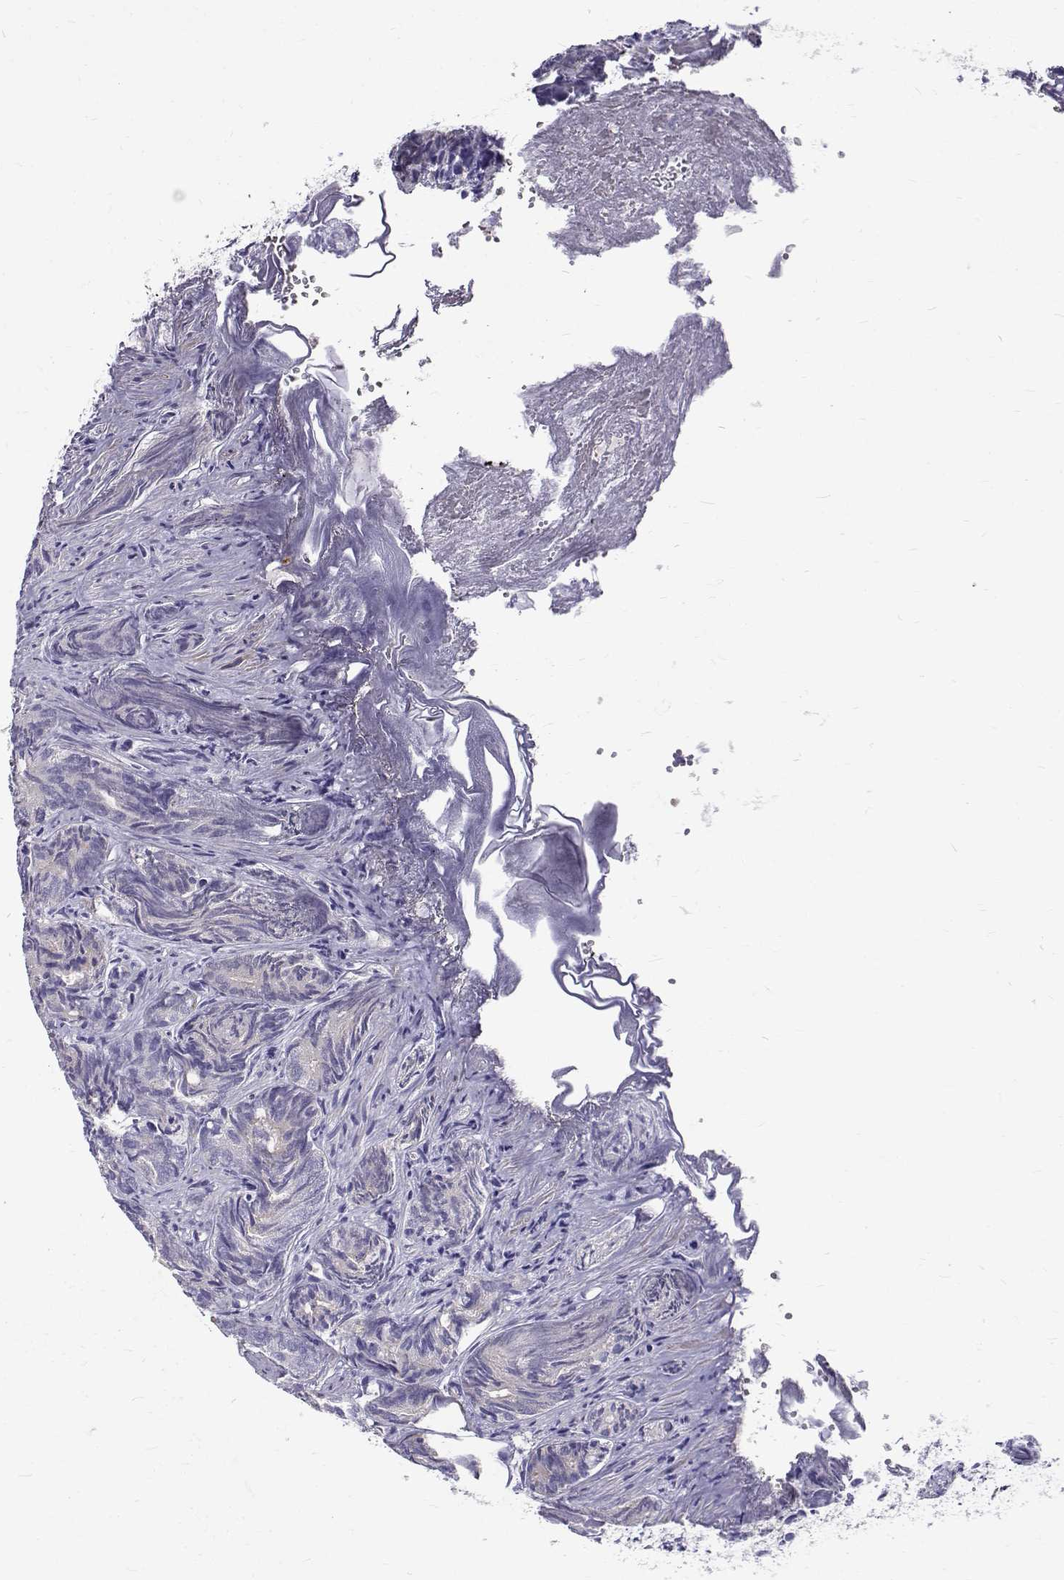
{"staining": {"intensity": "weak", "quantity": "25%-75%", "location": "cytoplasmic/membranous"}, "tissue": "prostate cancer", "cell_type": "Tumor cells", "image_type": "cancer", "snomed": [{"axis": "morphology", "description": "Adenocarcinoma, High grade"}, {"axis": "topography", "description": "Prostate"}], "caption": "The photomicrograph shows staining of prostate adenocarcinoma (high-grade), revealing weak cytoplasmic/membranous protein staining (brown color) within tumor cells. (DAB (3,3'-diaminobenzidine) IHC, brown staining for protein, blue staining for nuclei).", "gene": "IGSF1", "patient": {"sex": "male", "age": 84}}